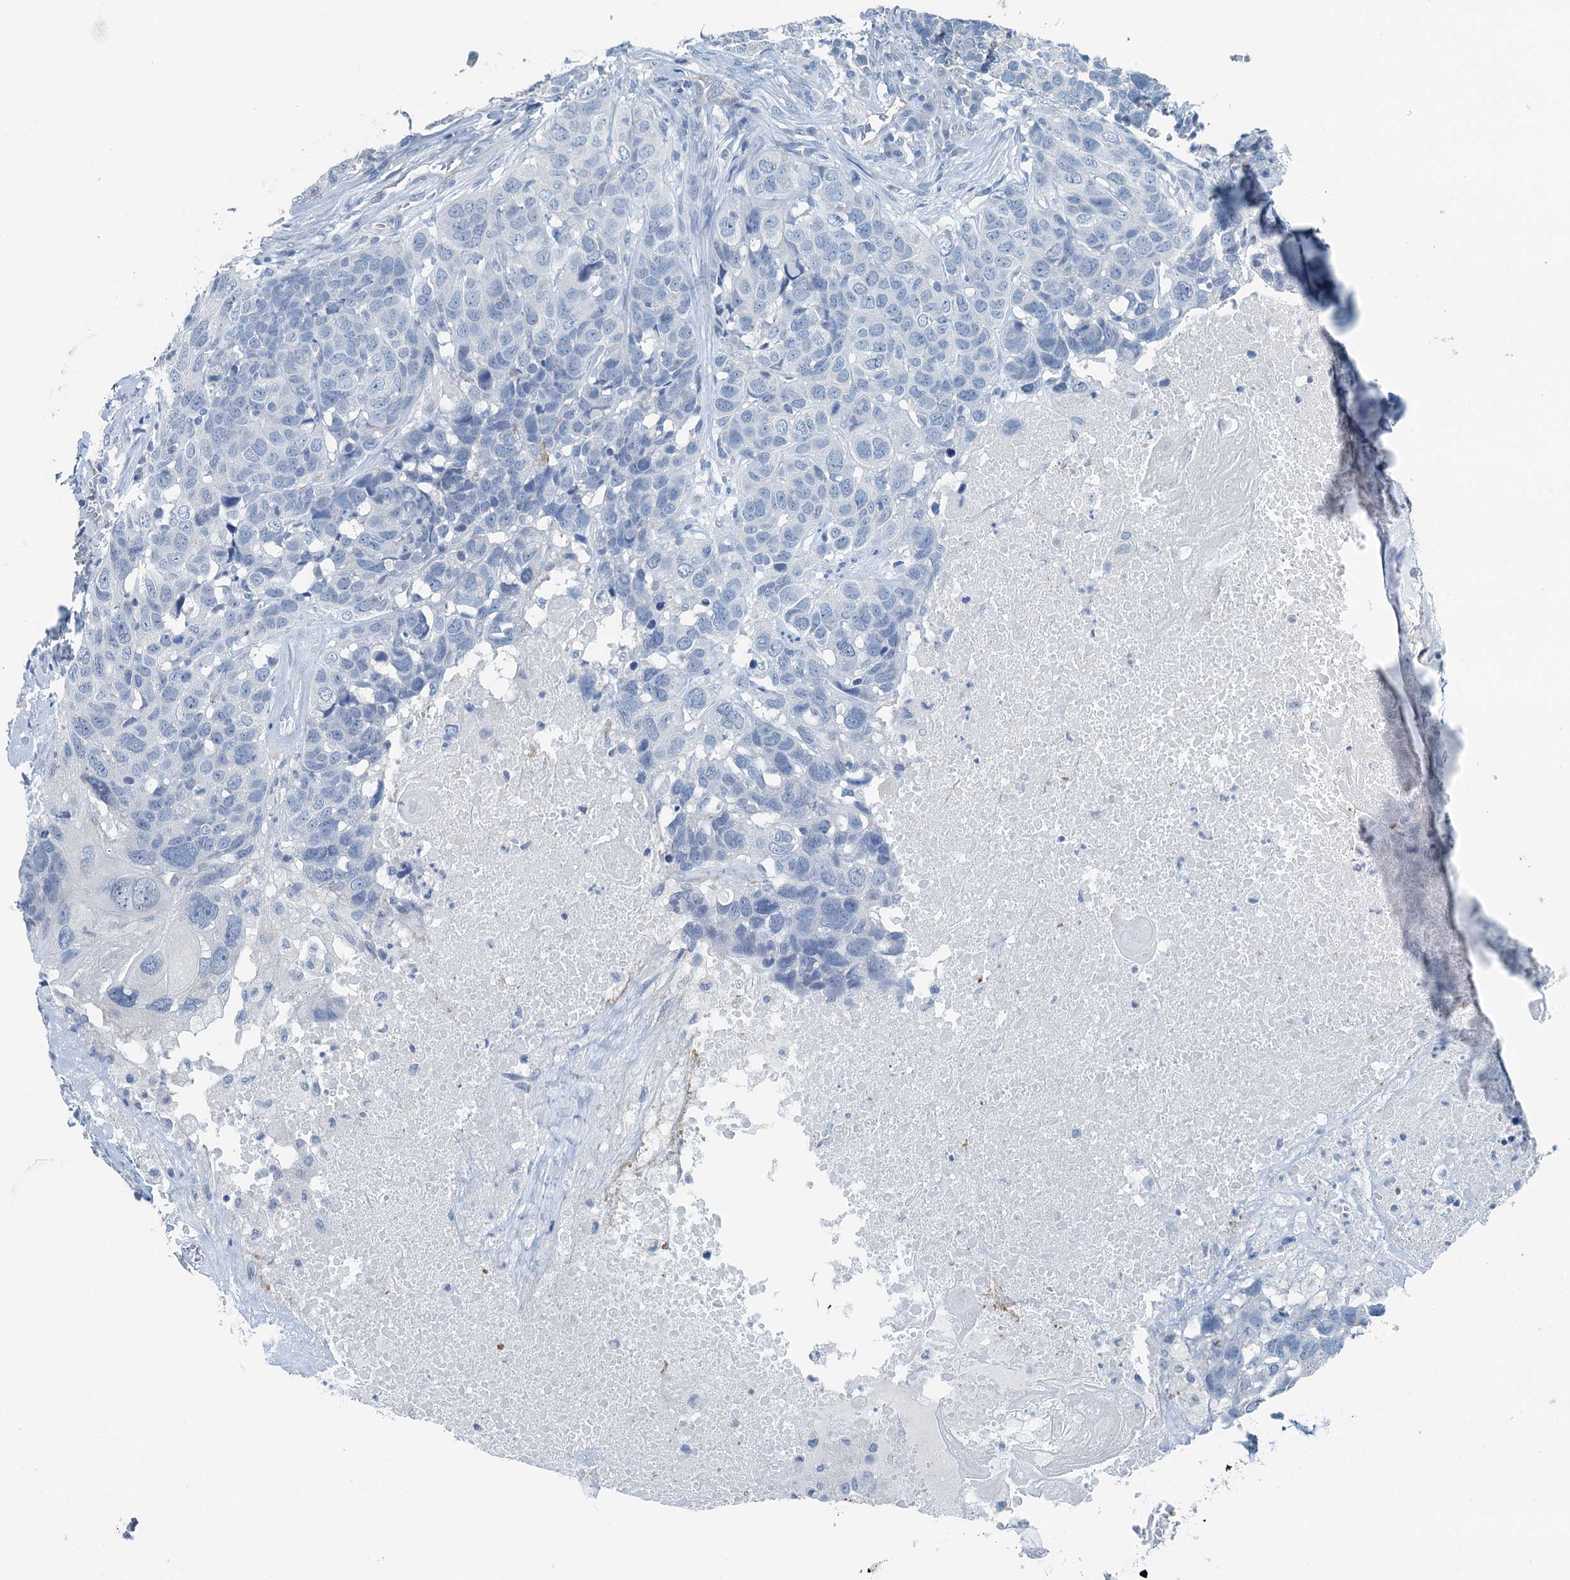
{"staining": {"intensity": "negative", "quantity": "none", "location": "none"}, "tissue": "head and neck cancer", "cell_type": "Tumor cells", "image_type": "cancer", "snomed": [{"axis": "morphology", "description": "Squamous cell carcinoma, NOS"}, {"axis": "topography", "description": "Head-Neck"}], "caption": "An IHC histopathology image of head and neck cancer is shown. There is no staining in tumor cells of head and neck cancer.", "gene": "GFOD2", "patient": {"sex": "male", "age": 66}}